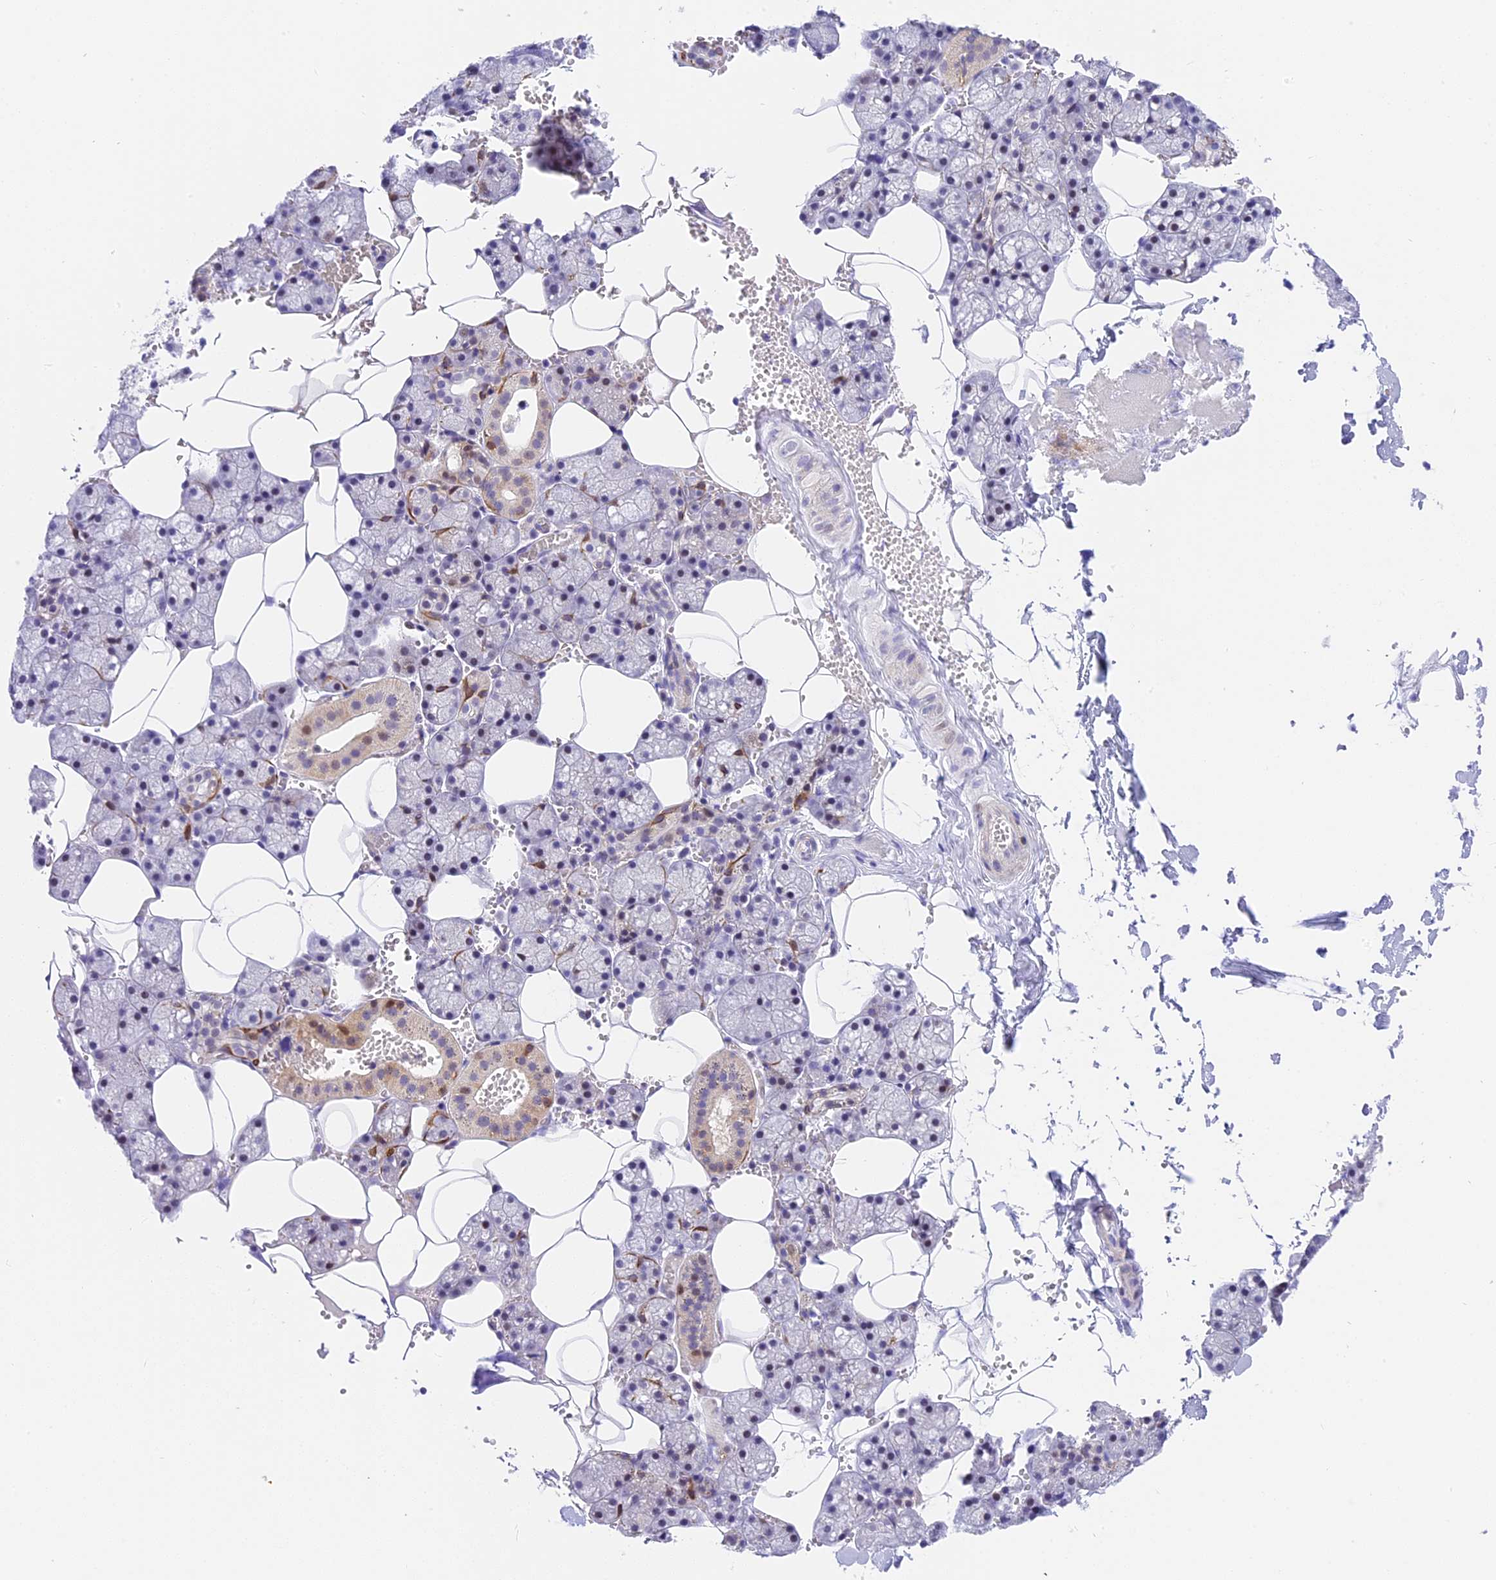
{"staining": {"intensity": "moderate", "quantity": "<25%", "location": "nuclear"}, "tissue": "salivary gland", "cell_type": "Glandular cells", "image_type": "normal", "snomed": [{"axis": "morphology", "description": "Normal tissue, NOS"}, {"axis": "topography", "description": "Salivary gland"}], "caption": "This micrograph exhibits unremarkable salivary gland stained with immunohistochemistry to label a protein in brown. The nuclear of glandular cells show moderate positivity for the protein. Nuclei are counter-stained blue.", "gene": "MIDN", "patient": {"sex": "male", "age": 62}}